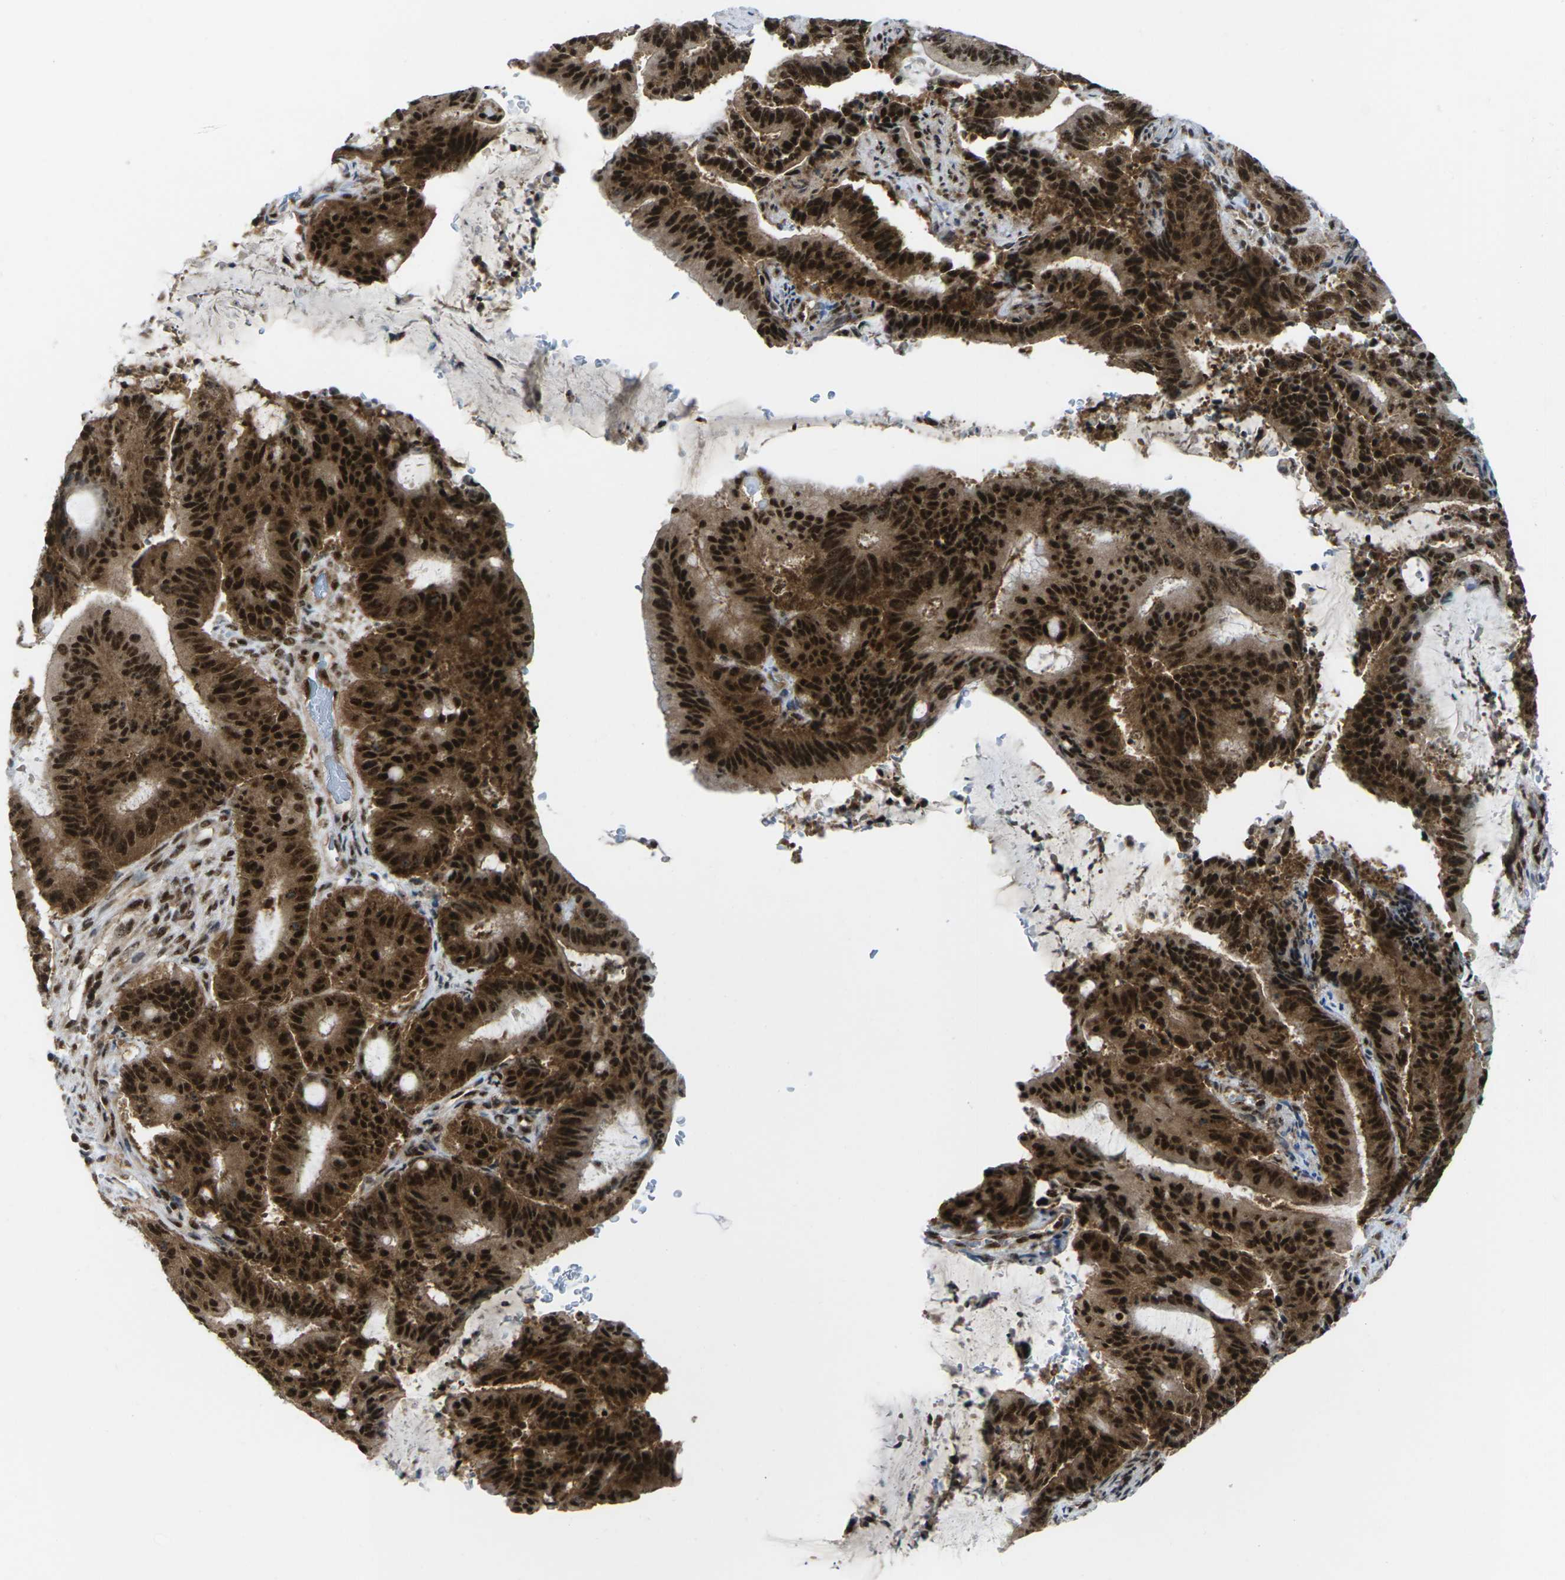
{"staining": {"intensity": "strong", "quantity": ">75%", "location": "cytoplasmic/membranous,nuclear"}, "tissue": "liver cancer", "cell_type": "Tumor cells", "image_type": "cancer", "snomed": [{"axis": "morphology", "description": "Cholangiocarcinoma"}, {"axis": "topography", "description": "Liver"}], "caption": "Liver cholangiocarcinoma stained with a protein marker shows strong staining in tumor cells.", "gene": "MAGOH", "patient": {"sex": "female", "age": 73}}